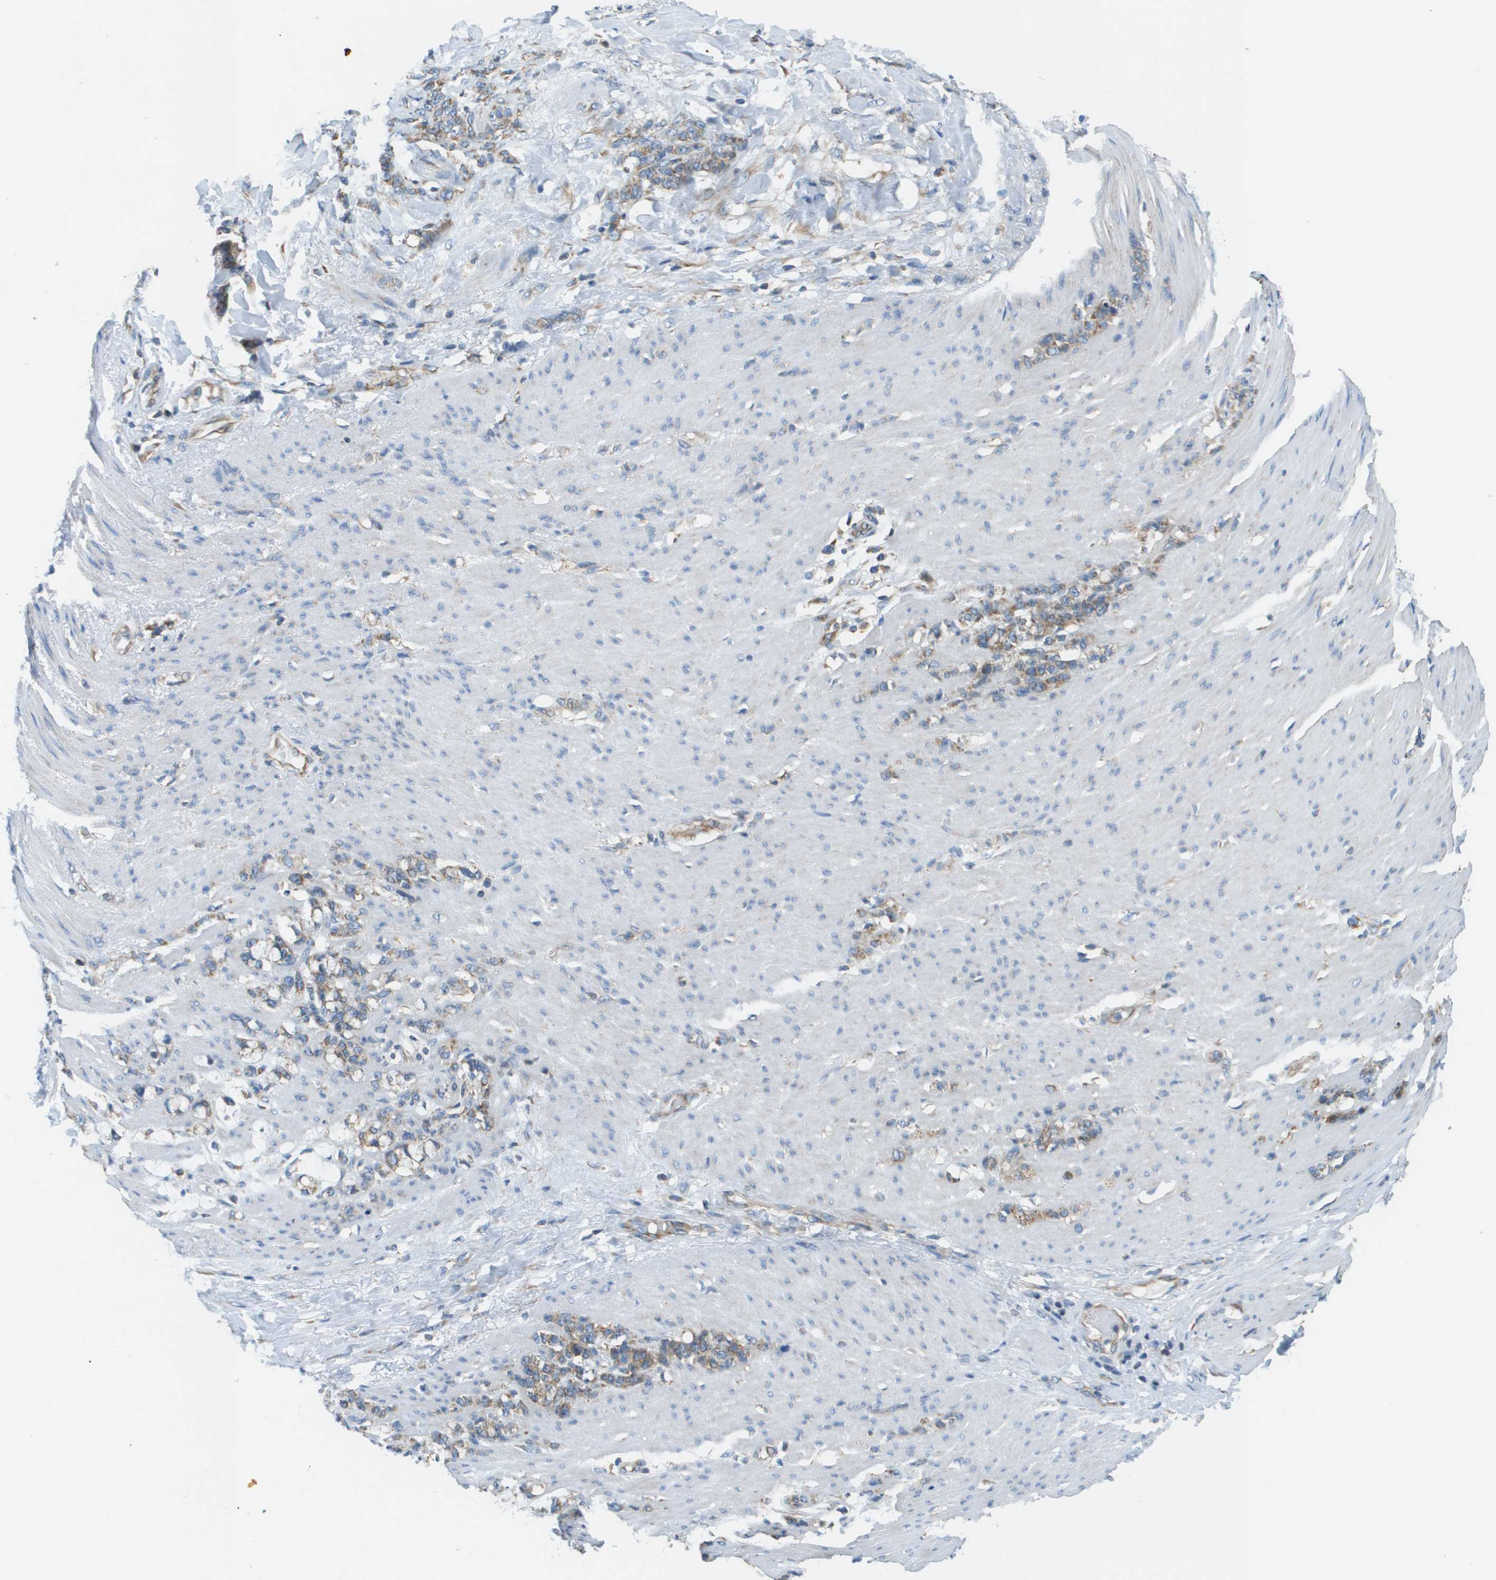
{"staining": {"intensity": "moderate", "quantity": ">75%", "location": "cytoplasmic/membranous"}, "tissue": "stomach cancer", "cell_type": "Tumor cells", "image_type": "cancer", "snomed": [{"axis": "morphology", "description": "Adenocarcinoma, NOS"}, {"axis": "topography", "description": "Stomach, lower"}], "caption": "Moderate cytoplasmic/membranous positivity for a protein is seen in about >75% of tumor cells of stomach cancer using IHC.", "gene": "TAOK3", "patient": {"sex": "male", "age": 88}}